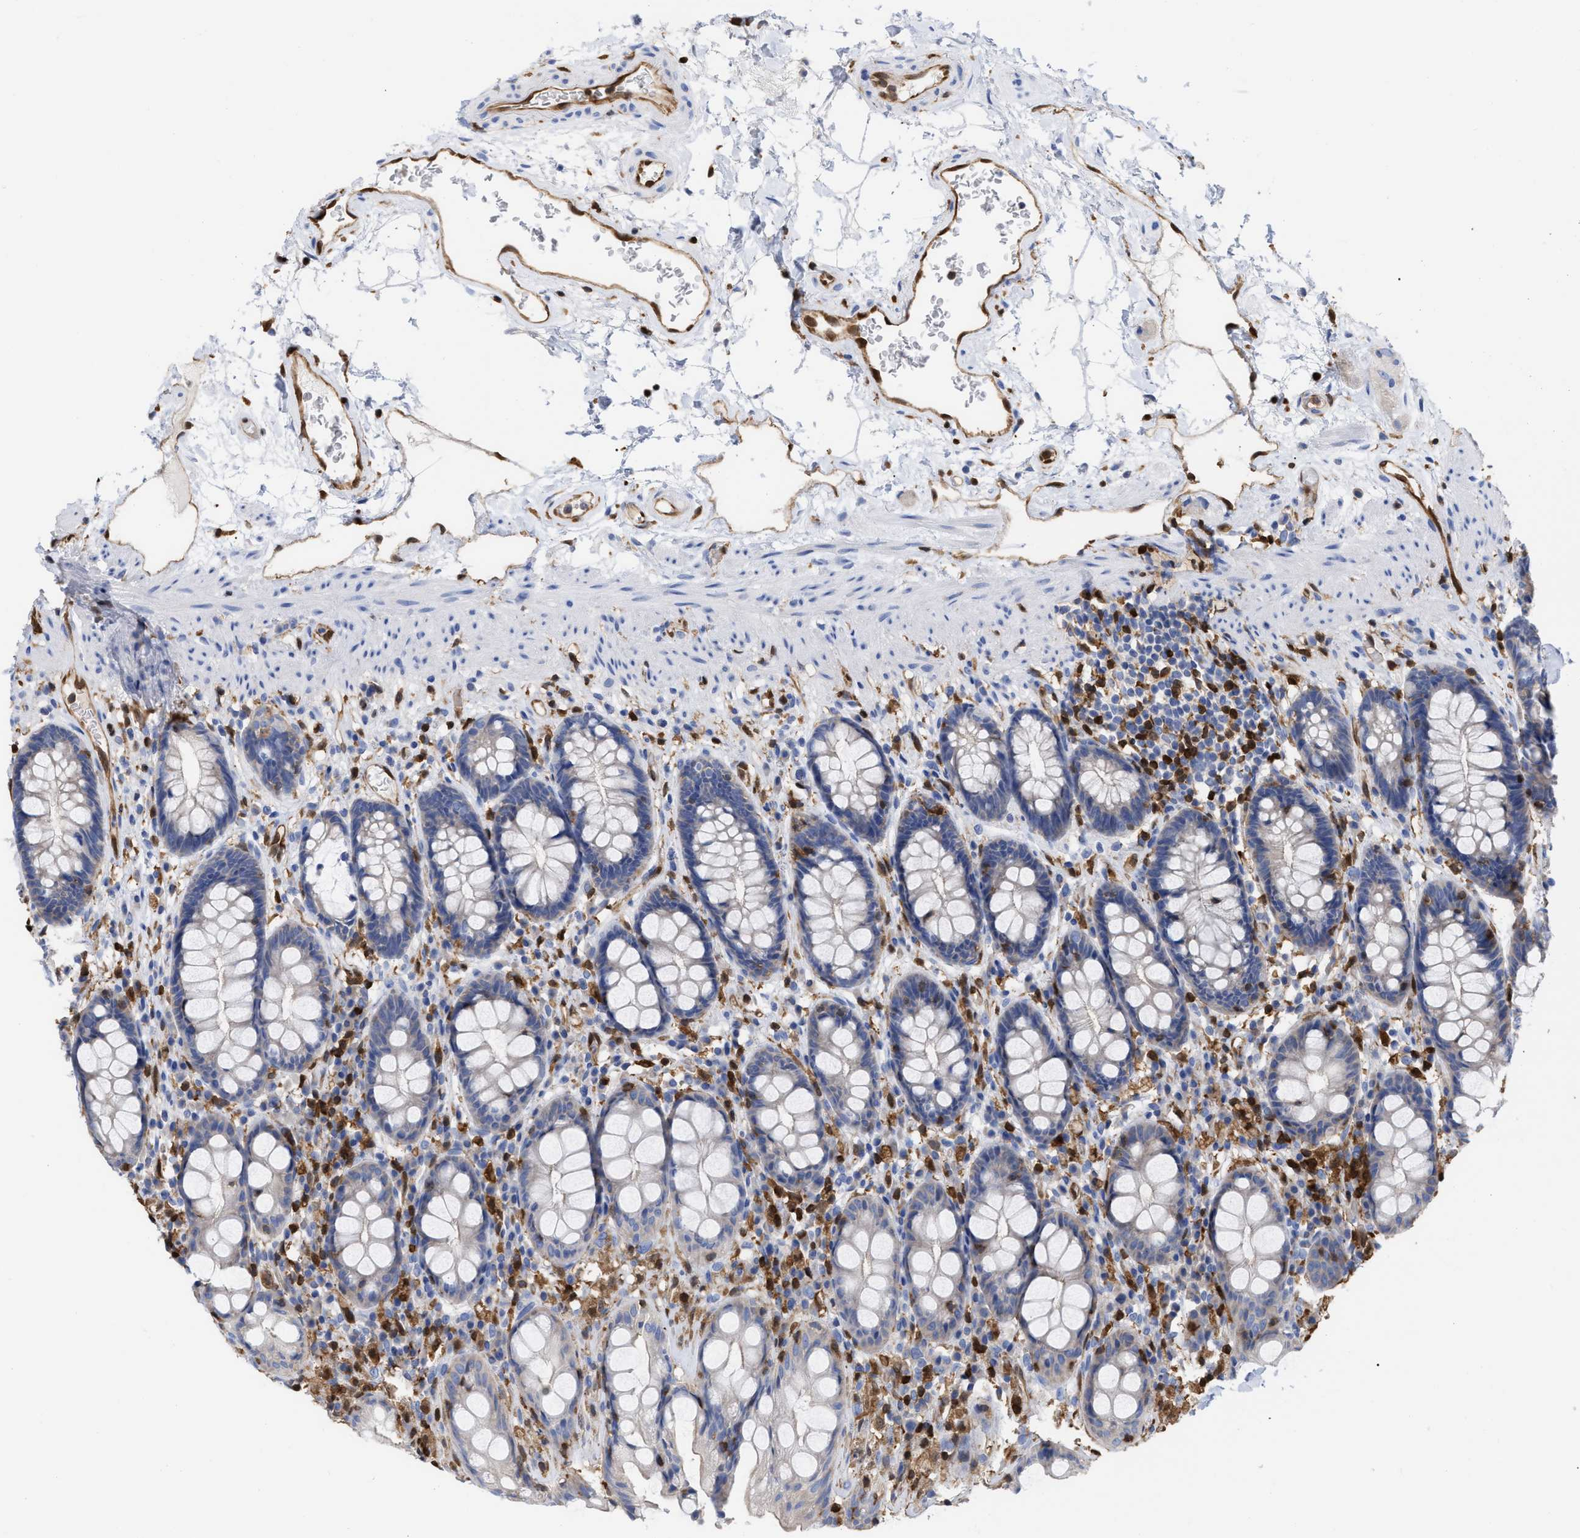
{"staining": {"intensity": "weak", "quantity": "25%-75%", "location": "cytoplasmic/membranous"}, "tissue": "rectum", "cell_type": "Glandular cells", "image_type": "normal", "snomed": [{"axis": "morphology", "description": "Normal tissue, NOS"}, {"axis": "topography", "description": "Rectum"}], "caption": "Normal rectum shows weak cytoplasmic/membranous expression in approximately 25%-75% of glandular cells, visualized by immunohistochemistry. The protein of interest is stained brown, and the nuclei are stained in blue (DAB IHC with brightfield microscopy, high magnification).", "gene": "GIMAP4", "patient": {"sex": "male", "age": 64}}